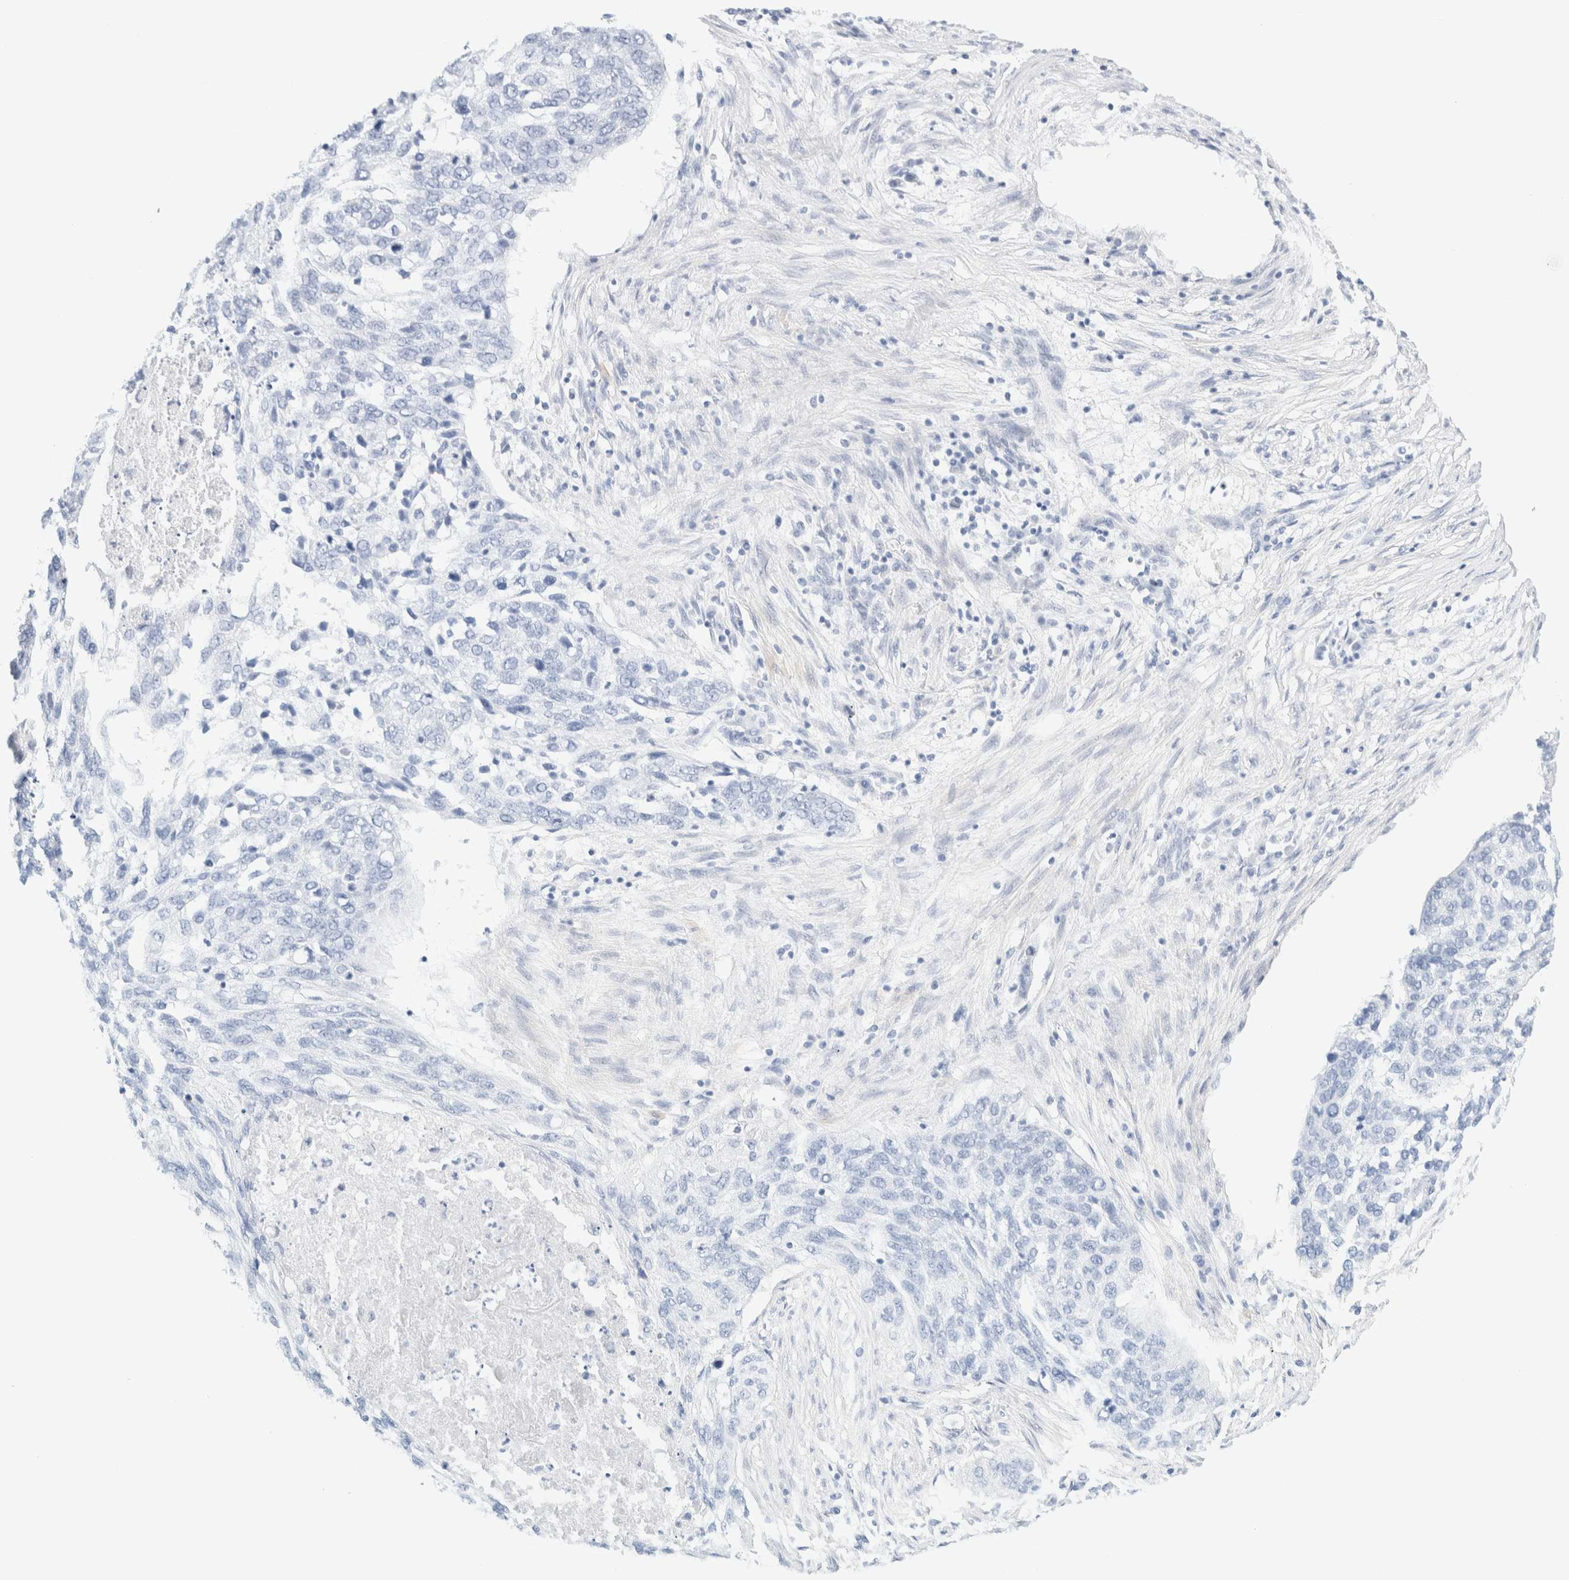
{"staining": {"intensity": "negative", "quantity": "none", "location": "none"}, "tissue": "lung cancer", "cell_type": "Tumor cells", "image_type": "cancer", "snomed": [{"axis": "morphology", "description": "Squamous cell carcinoma, NOS"}, {"axis": "topography", "description": "Lung"}], "caption": "Tumor cells show no significant protein positivity in lung cancer (squamous cell carcinoma). (Brightfield microscopy of DAB IHC at high magnification).", "gene": "DPYS", "patient": {"sex": "female", "age": 63}}